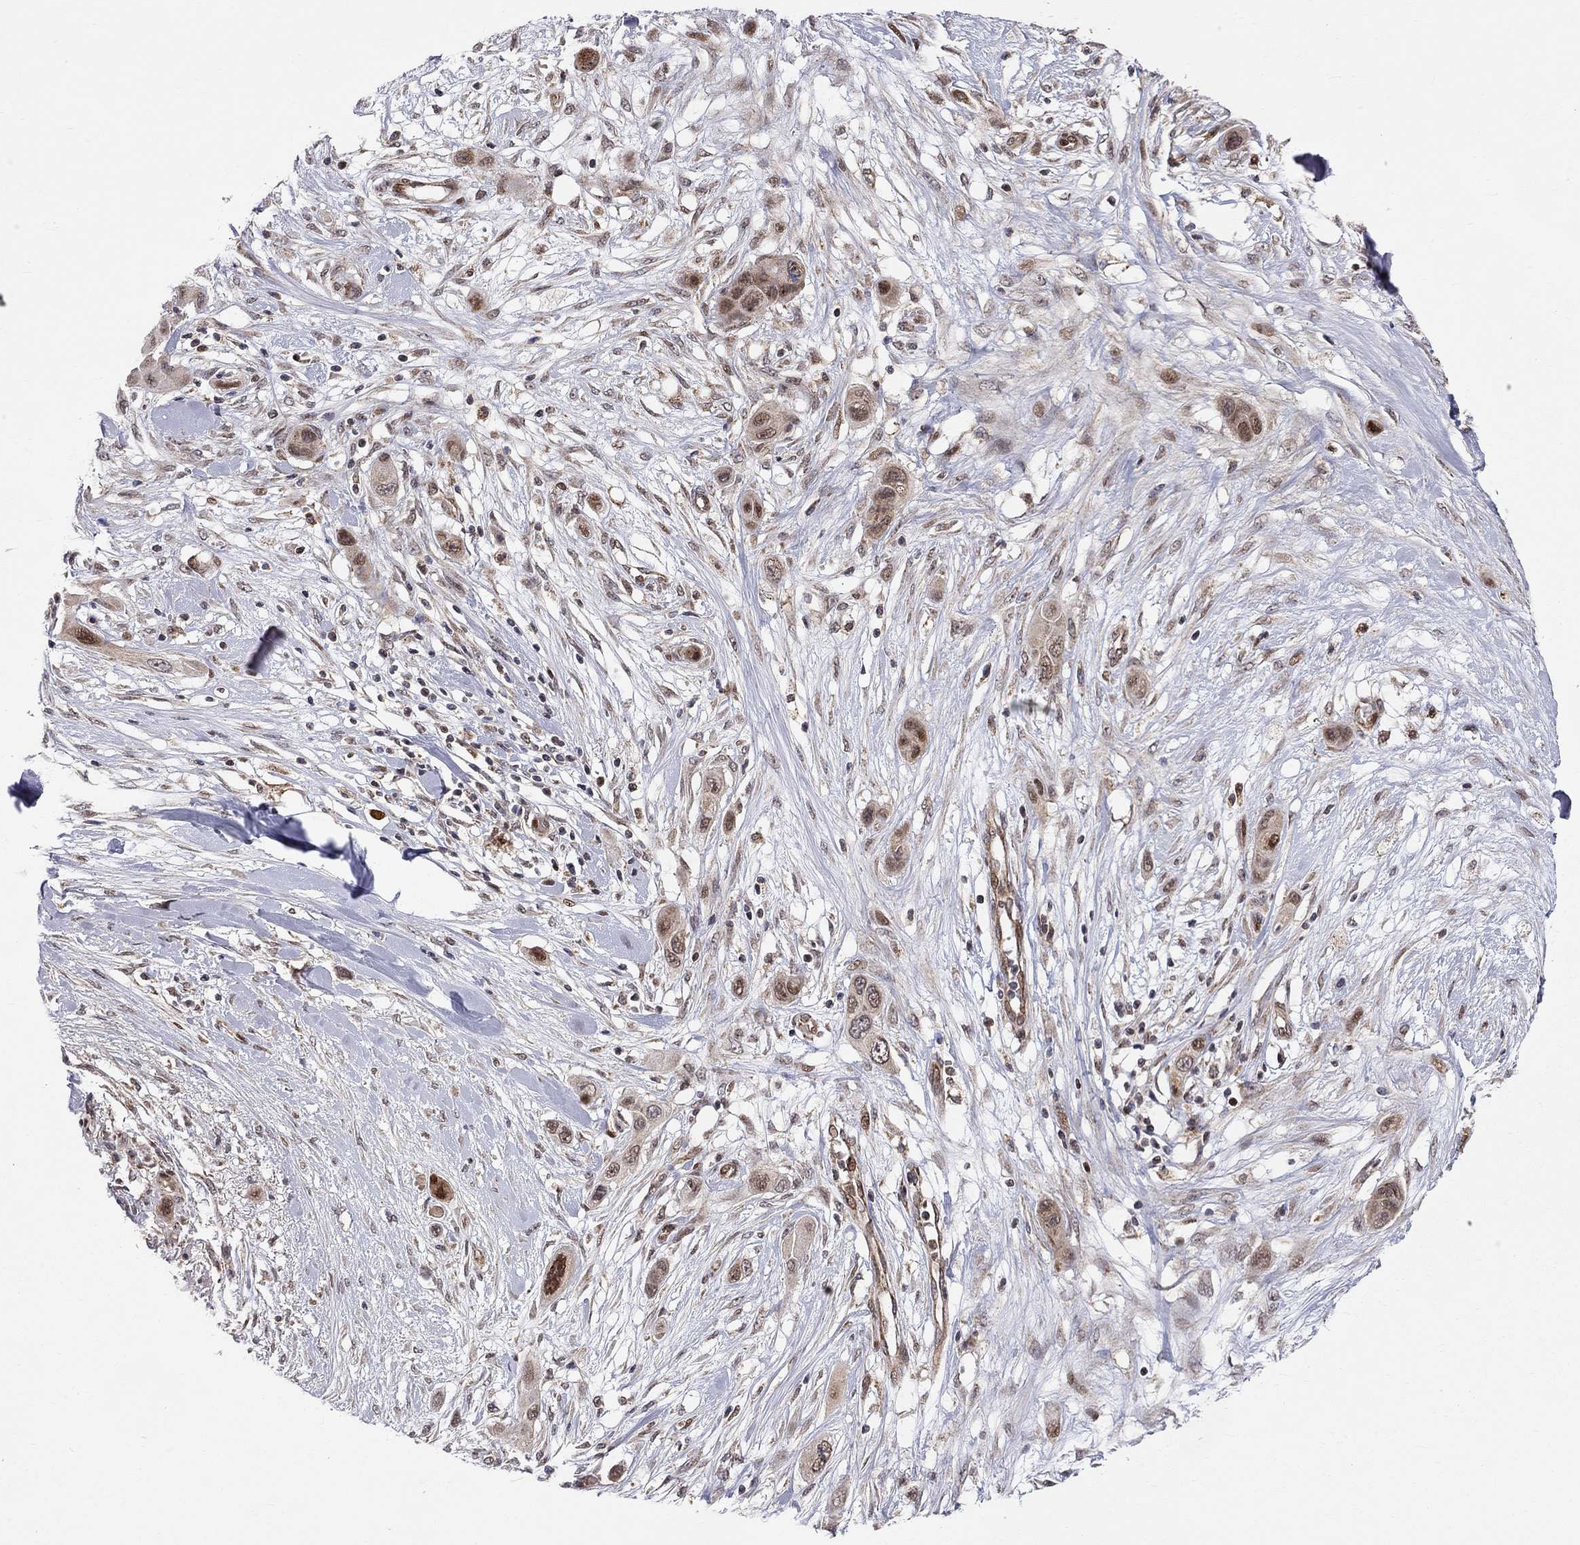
{"staining": {"intensity": "moderate", "quantity": "25%-75%", "location": "cytoplasmic/membranous,nuclear"}, "tissue": "skin cancer", "cell_type": "Tumor cells", "image_type": "cancer", "snomed": [{"axis": "morphology", "description": "Squamous cell carcinoma, NOS"}, {"axis": "topography", "description": "Skin"}], "caption": "The photomicrograph exhibits staining of squamous cell carcinoma (skin), revealing moderate cytoplasmic/membranous and nuclear protein staining (brown color) within tumor cells.", "gene": "ELOB", "patient": {"sex": "male", "age": 79}}